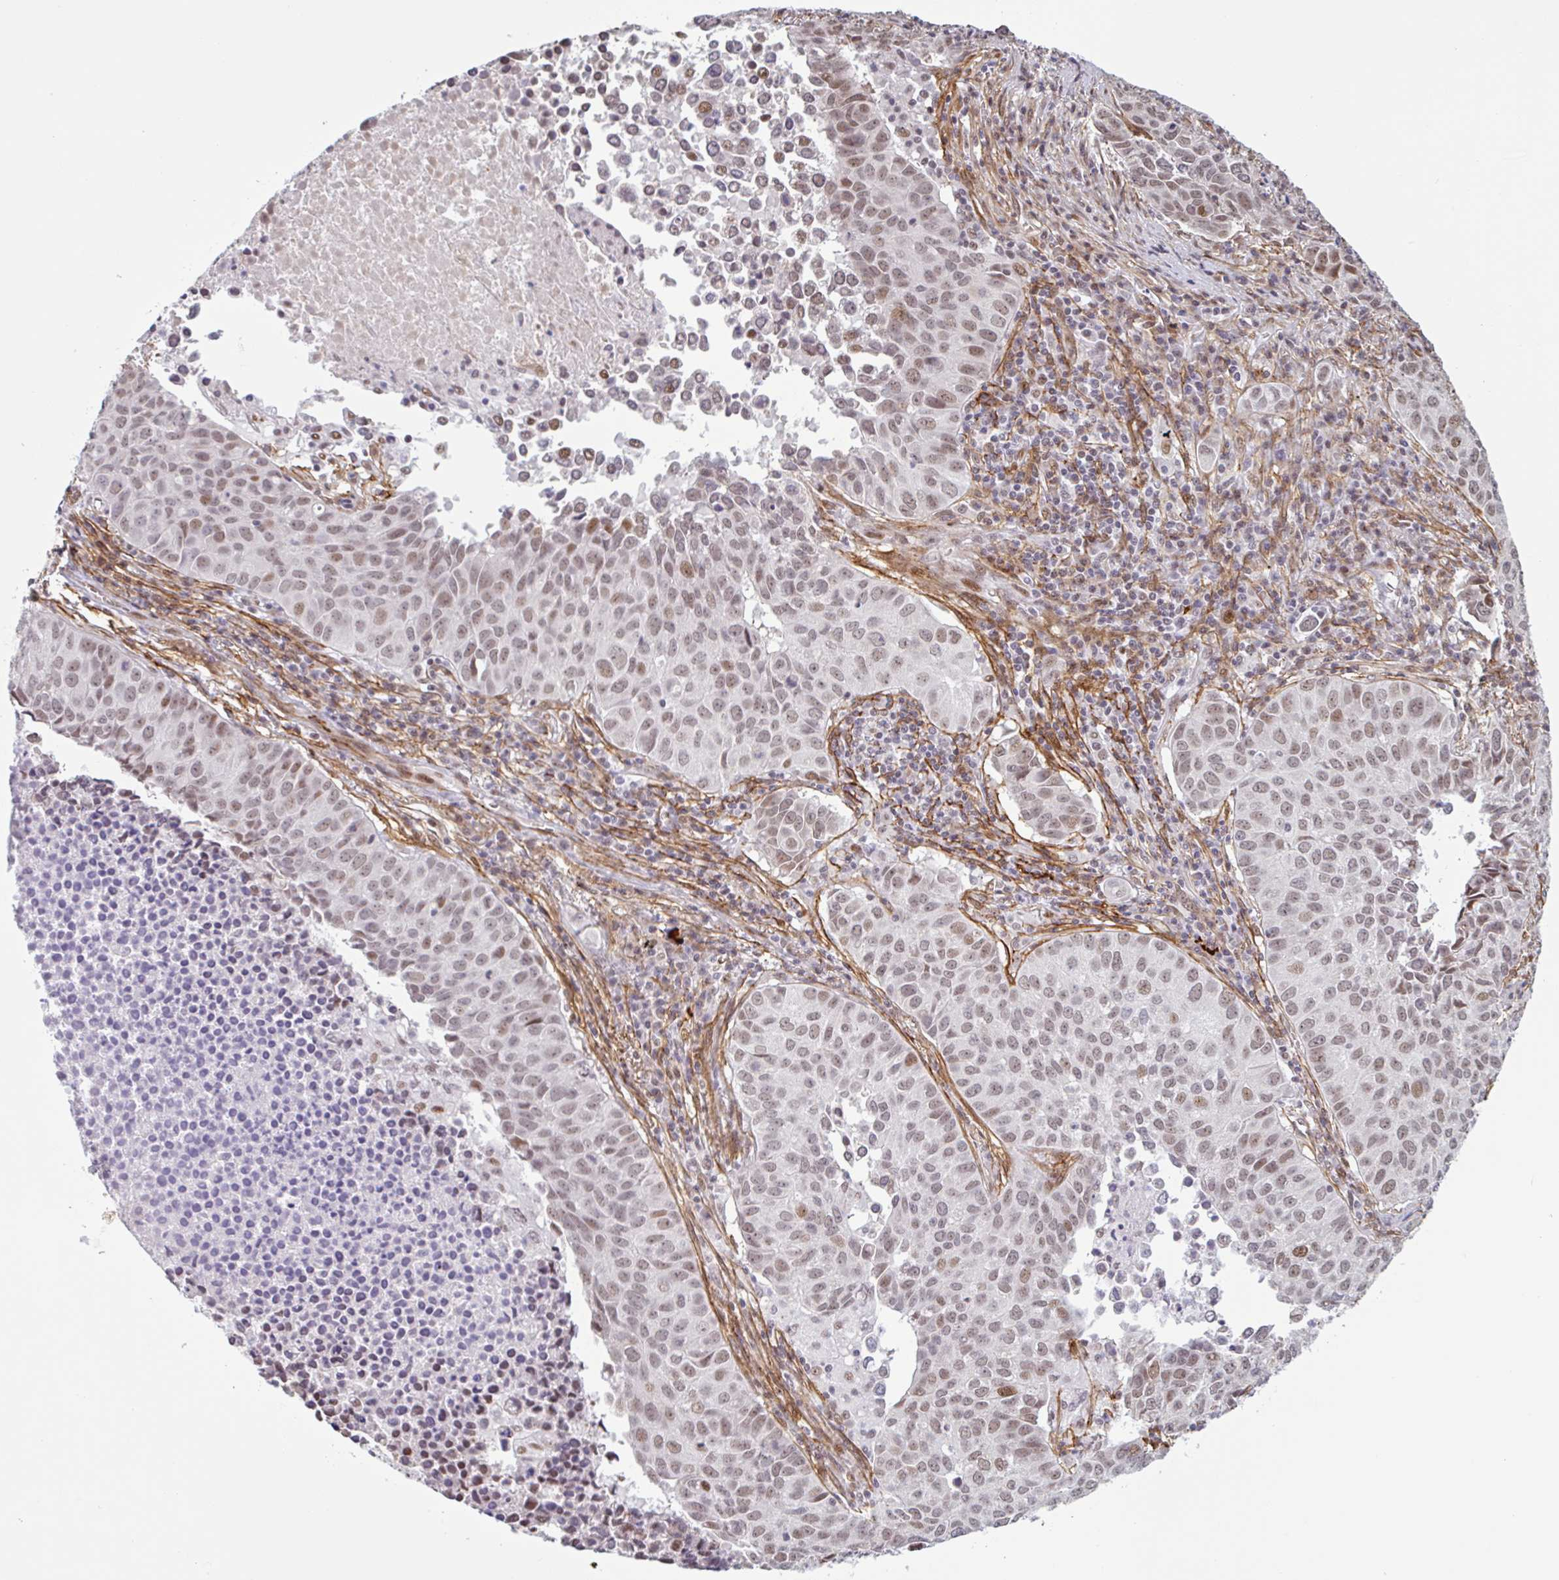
{"staining": {"intensity": "weak", "quantity": ">75%", "location": "nuclear"}, "tissue": "lung cancer", "cell_type": "Tumor cells", "image_type": "cancer", "snomed": [{"axis": "morphology", "description": "Adenocarcinoma, NOS"}, {"axis": "topography", "description": "Lung"}], "caption": "About >75% of tumor cells in human lung cancer (adenocarcinoma) show weak nuclear protein staining as visualized by brown immunohistochemical staining.", "gene": "TMEM119", "patient": {"sex": "female", "age": 50}}